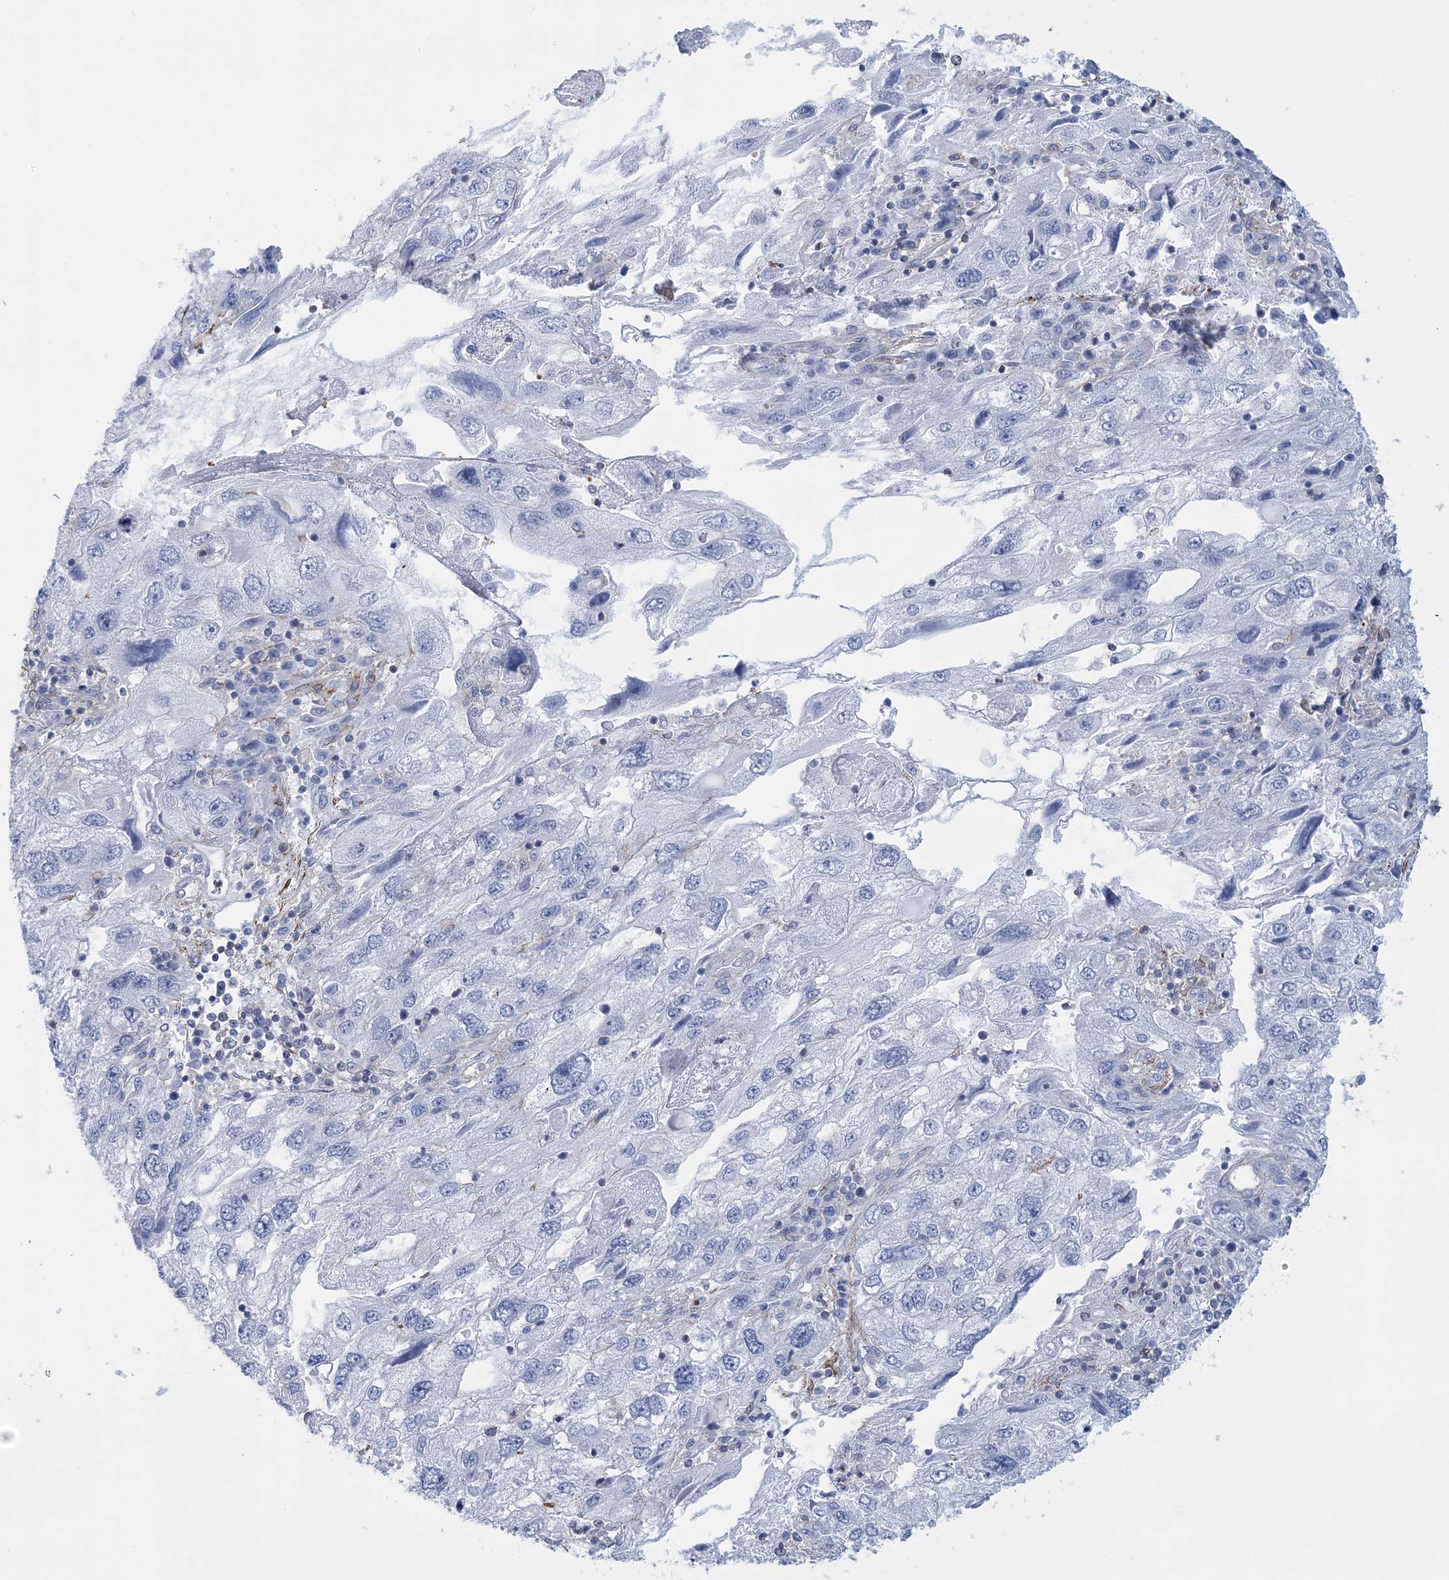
{"staining": {"intensity": "negative", "quantity": "none", "location": "none"}, "tissue": "endometrial cancer", "cell_type": "Tumor cells", "image_type": "cancer", "snomed": [{"axis": "morphology", "description": "Adenocarcinoma, NOS"}, {"axis": "topography", "description": "Endometrium"}], "caption": "This photomicrograph is of endometrial cancer (adenocarcinoma) stained with IHC to label a protein in brown with the nuclei are counter-stained blue. There is no expression in tumor cells.", "gene": "C11orf21", "patient": {"sex": "female", "age": 49}}